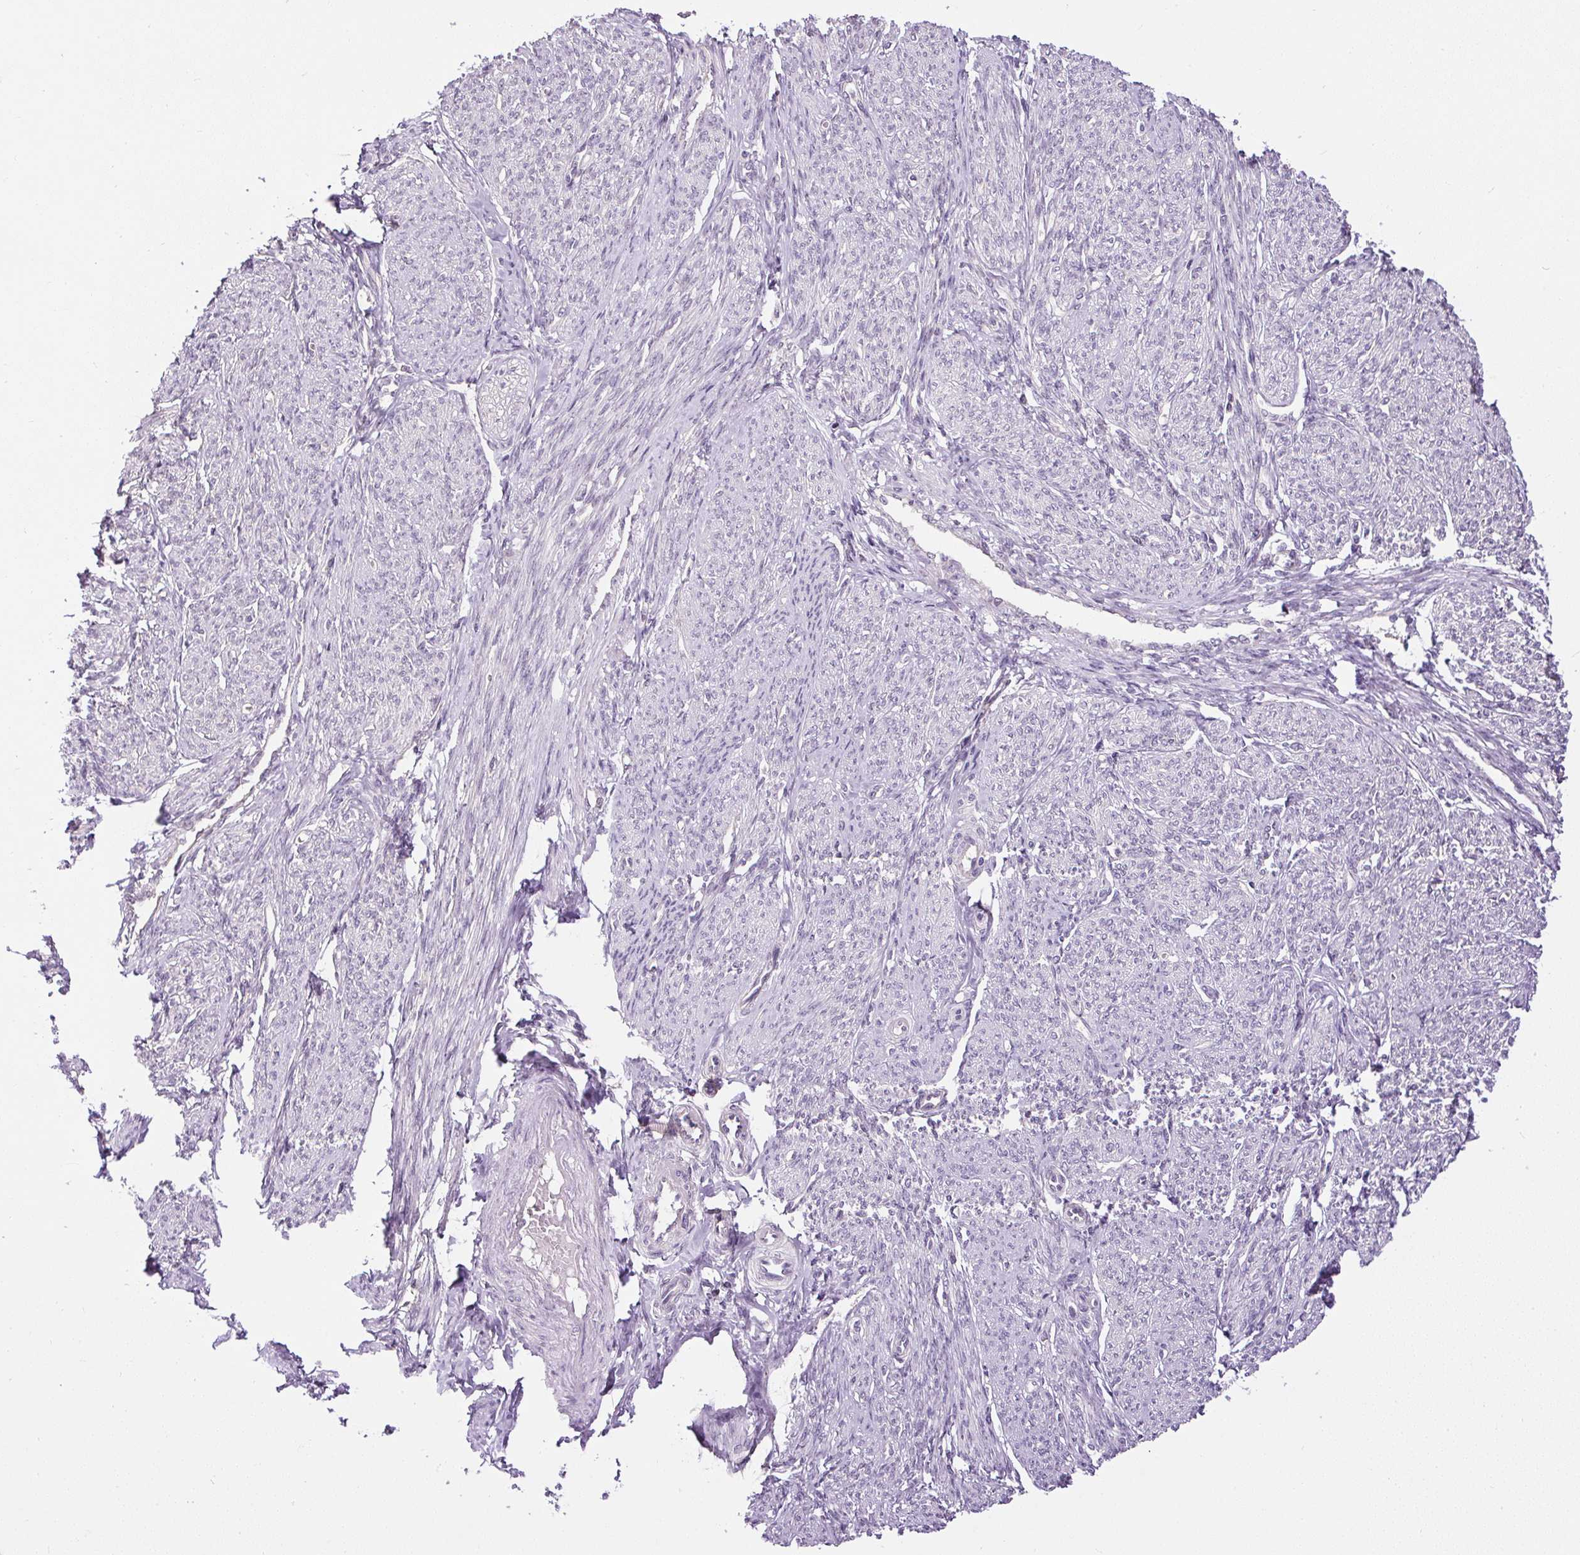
{"staining": {"intensity": "negative", "quantity": "none", "location": "none"}, "tissue": "smooth muscle", "cell_type": "Smooth muscle cells", "image_type": "normal", "snomed": [{"axis": "morphology", "description": "Normal tissue, NOS"}, {"axis": "topography", "description": "Smooth muscle"}], "caption": "Immunohistochemistry (IHC) photomicrograph of normal smooth muscle: smooth muscle stained with DAB (3,3'-diaminobenzidine) reveals no significant protein expression in smooth muscle cells. (Immunohistochemistry, brightfield microscopy, high magnification).", "gene": "RACGAP1", "patient": {"sex": "female", "age": 65}}